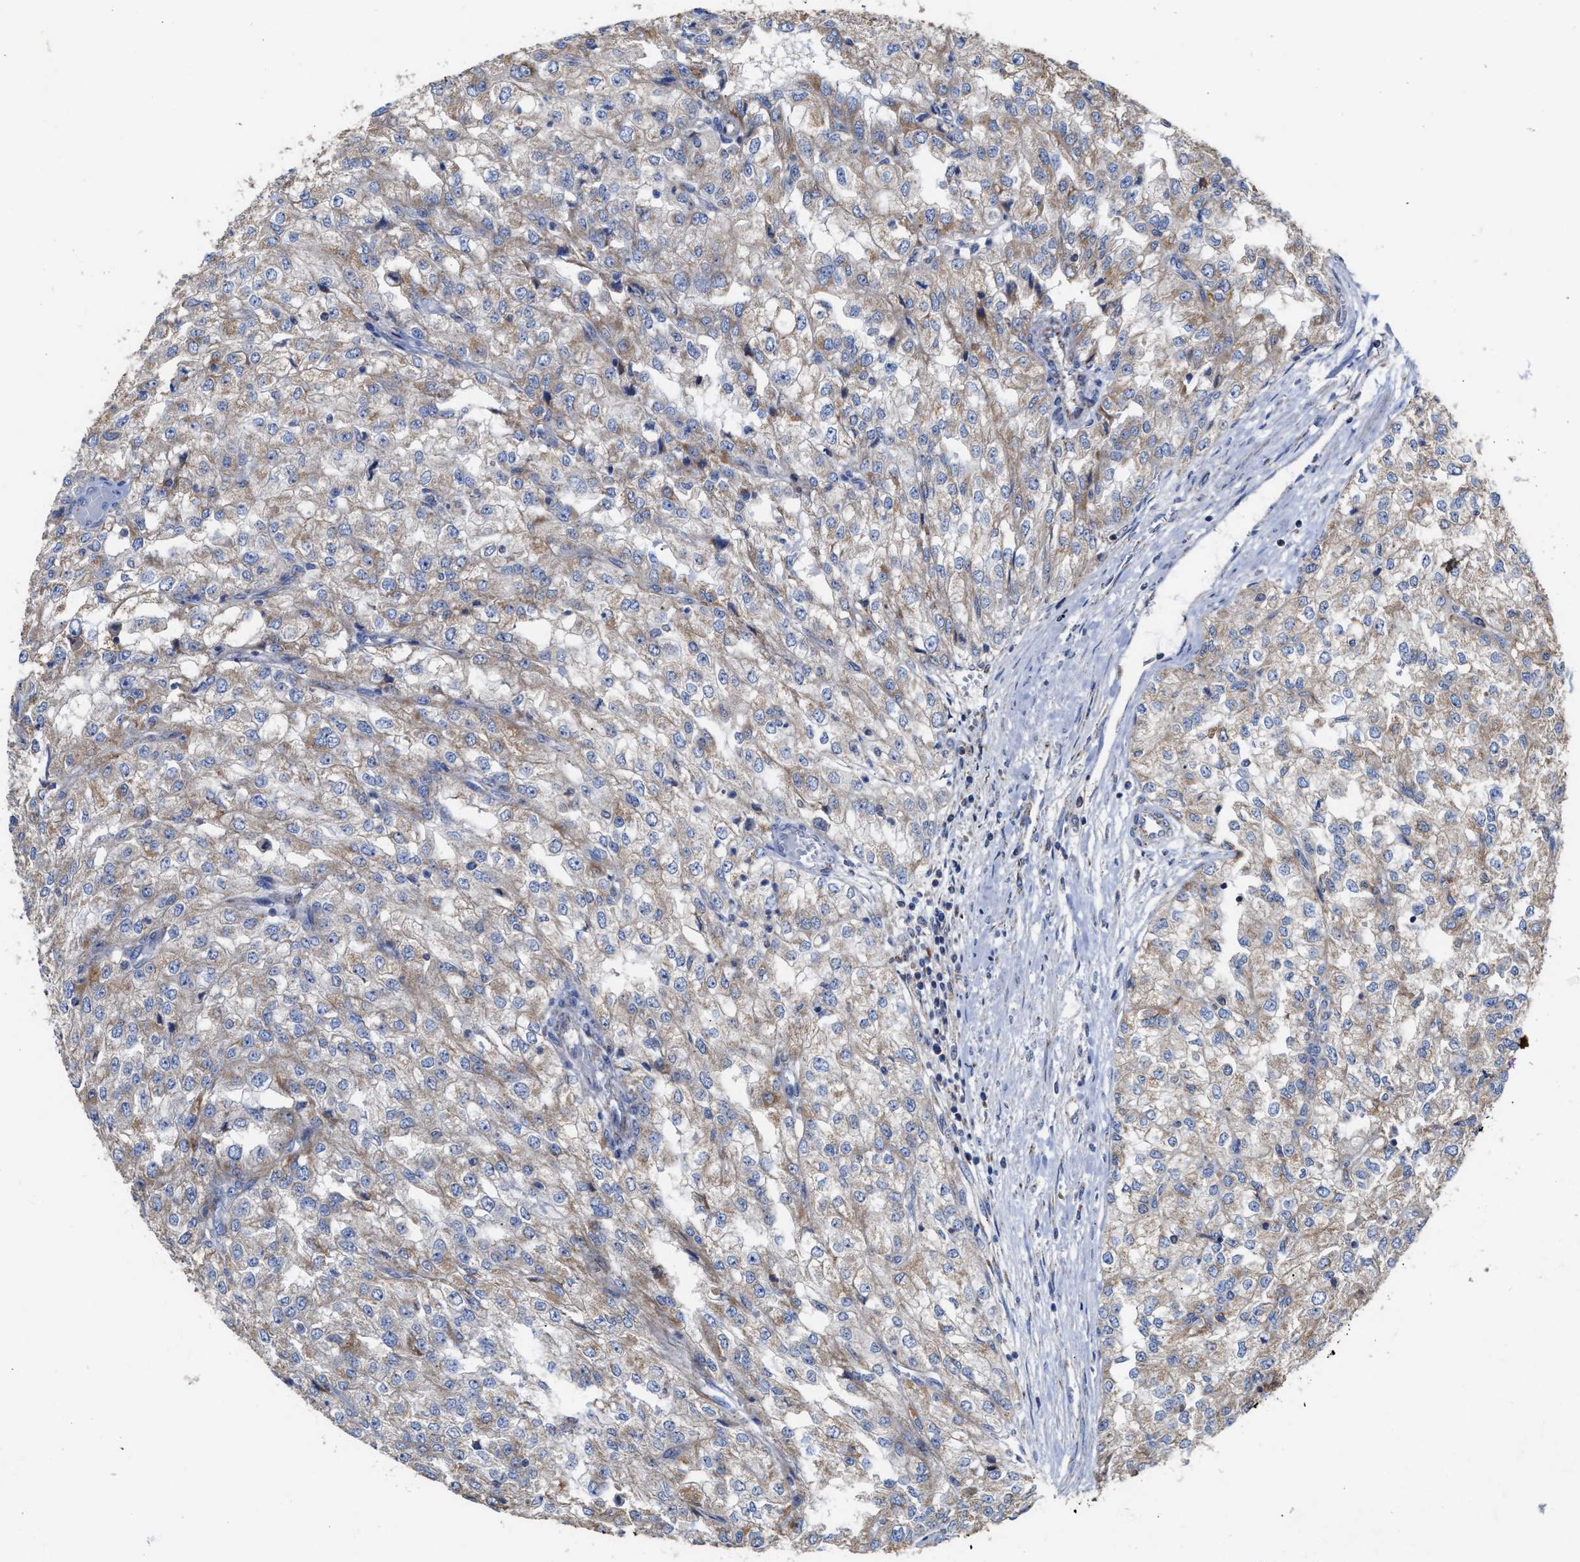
{"staining": {"intensity": "weak", "quantity": "25%-75%", "location": "cytoplasmic/membranous"}, "tissue": "renal cancer", "cell_type": "Tumor cells", "image_type": "cancer", "snomed": [{"axis": "morphology", "description": "Adenocarcinoma, NOS"}, {"axis": "topography", "description": "Kidney"}], "caption": "Renal cancer (adenocarcinoma) tissue demonstrates weak cytoplasmic/membranous staining in approximately 25%-75% of tumor cells, visualized by immunohistochemistry.", "gene": "MECR", "patient": {"sex": "female", "age": 54}}